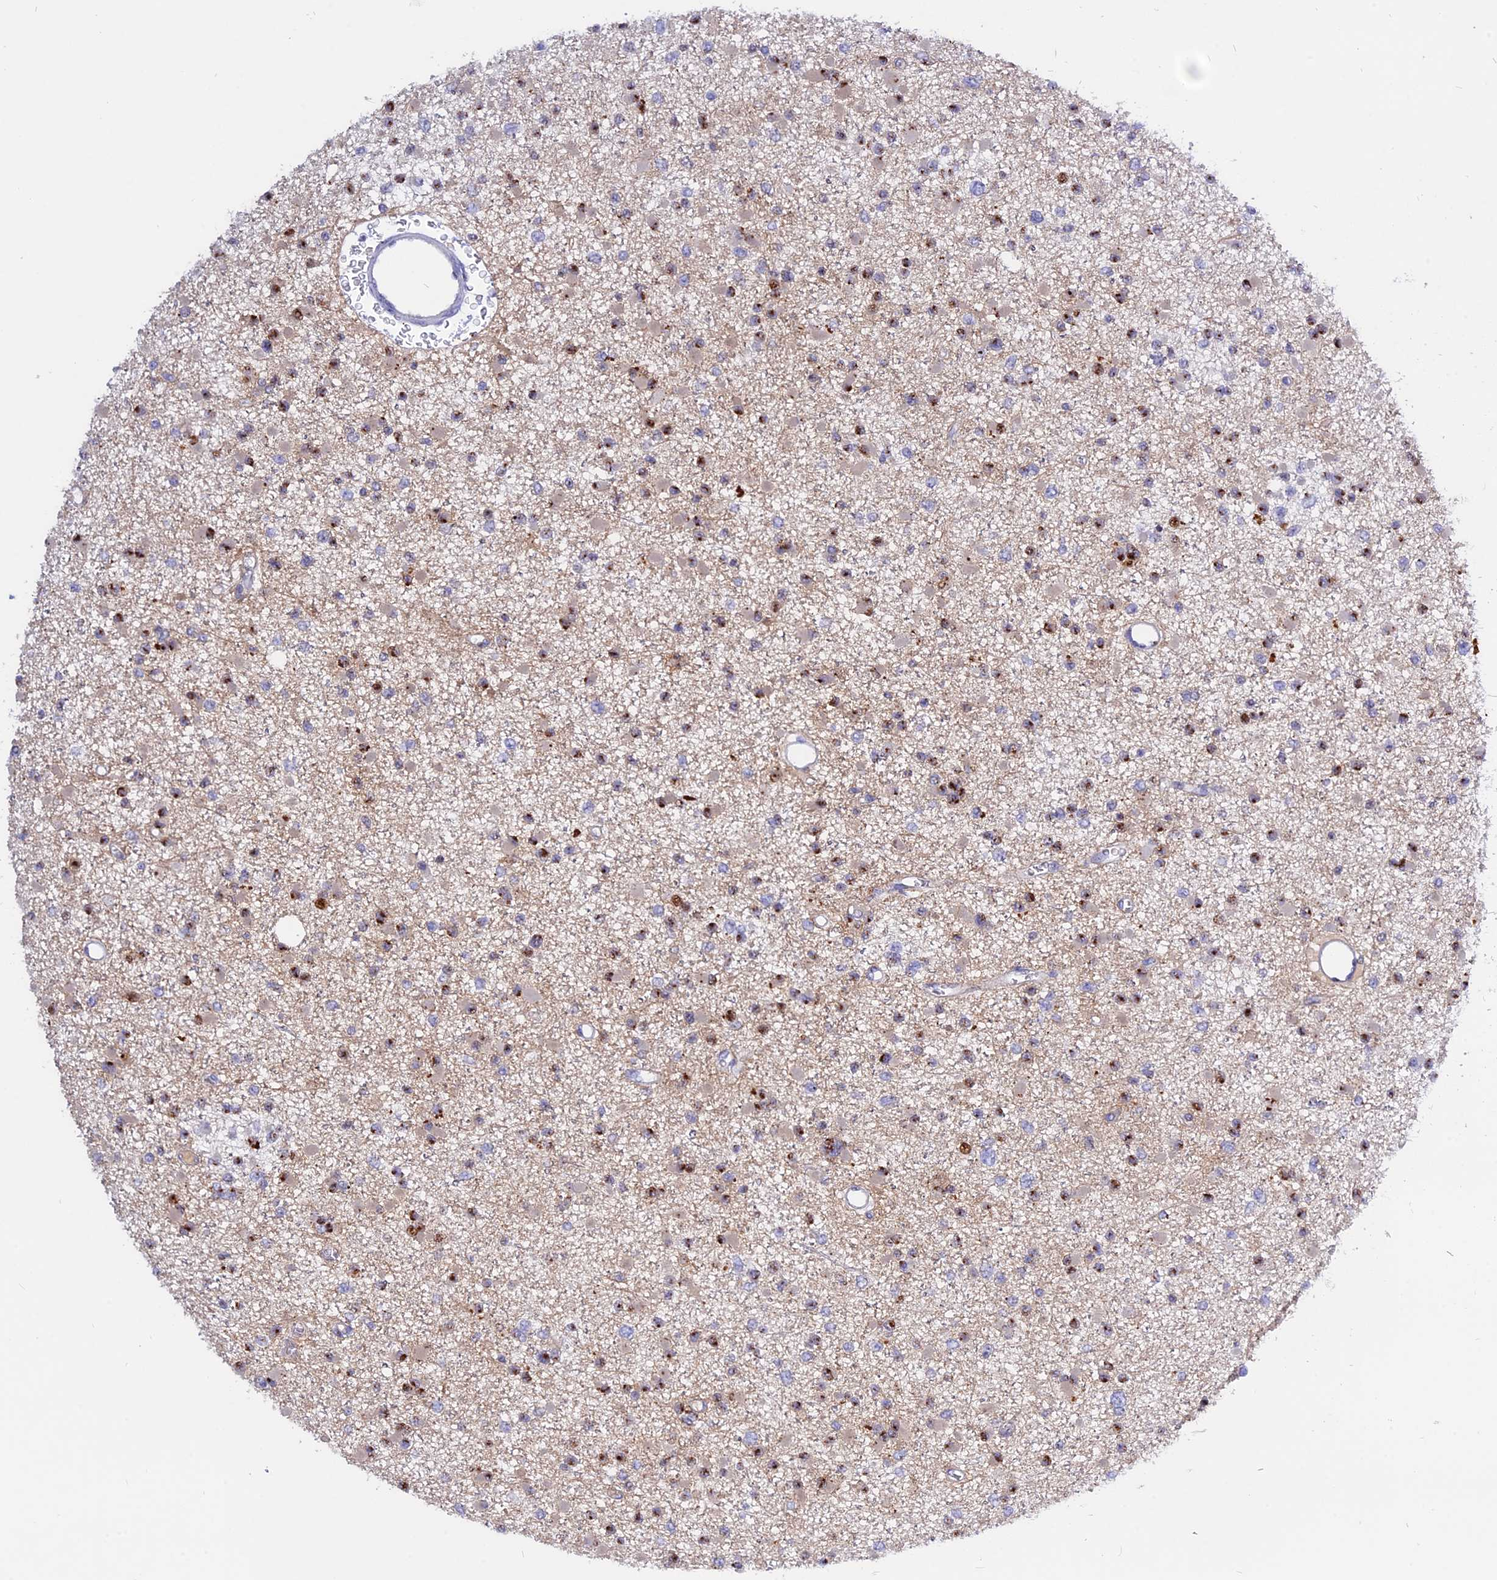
{"staining": {"intensity": "moderate", "quantity": "25%-75%", "location": "cytoplasmic/membranous"}, "tissue": "glioma", "cell_type": "Tumor cells", "image_type": "cancer", "snomed": [{"axis": "morphology", "description": "Glioma, malignant, Low grade"}, {"axis": "topography", "description": "Brain"}], "caption": "Moderate cytoplasmic/membranous expression for a protein is appreciated in approximately 25%-75% of tumor cells of malignant glioma (low-grade) using immunohistochemistry (IHC).", "gene": "GK5", "patient": {"sex": "female", "age": 22}}